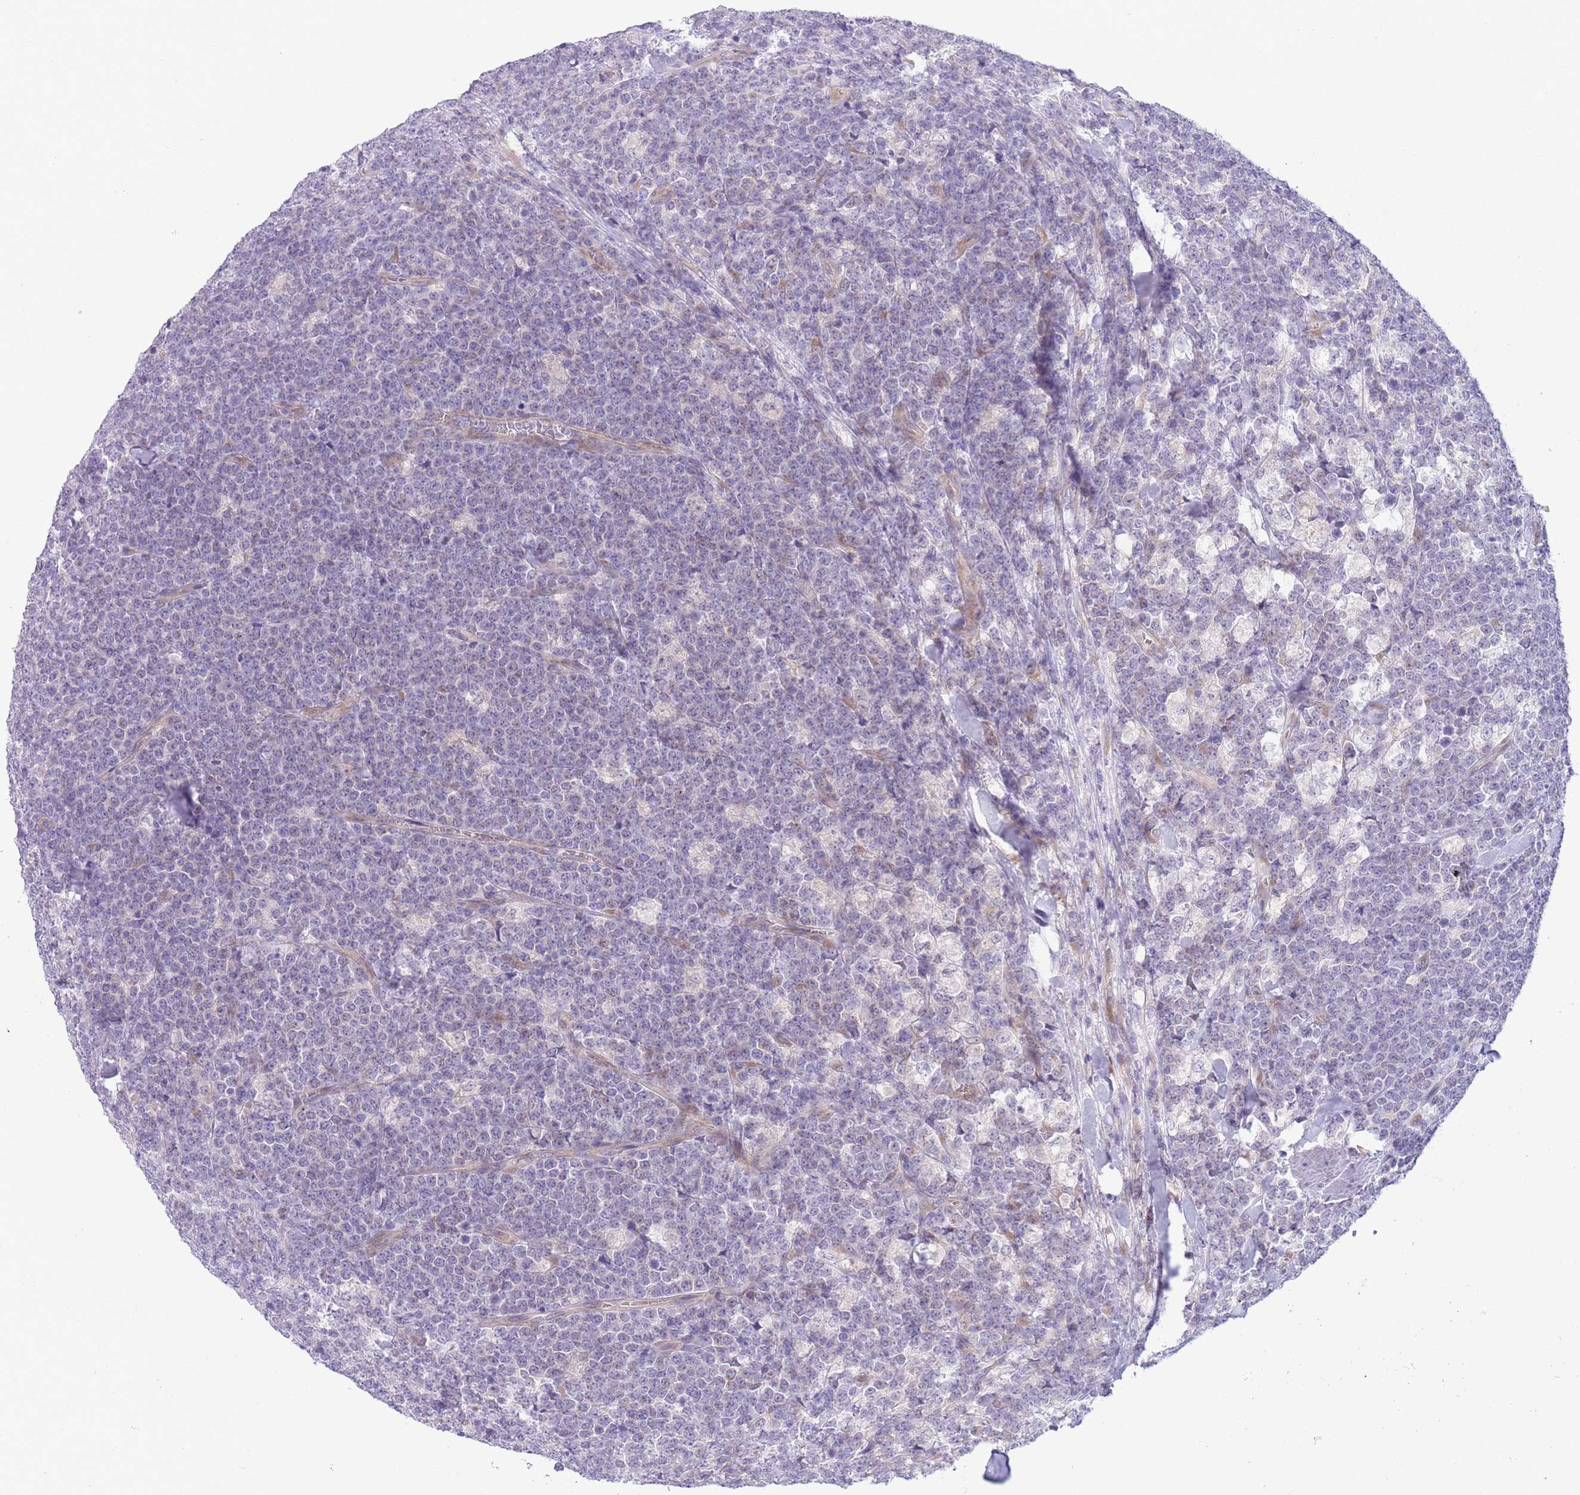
{"staining": {"intensity": "negative", "quantity": "none", "location": "none"}, "tissue": "lymphoma", "cell_type": "Tumor cells", "image_type": "cancer", "snomed": [{"axis": "morphology", "description": "Malignant lymphoma, non-Hodgkin's type, High grade"}, {"axis": "topography", "description": "Small intestine"}, {"axis": "topography", "description": "Colon"}], "caption": "DAB (3,3'-diaminobenzidine) immunohistochemical staining of human lymphoma displays no significant positivity in tumor cells.", "gene": "WWOX", "patient": {"sex": "male", "age": 8}}